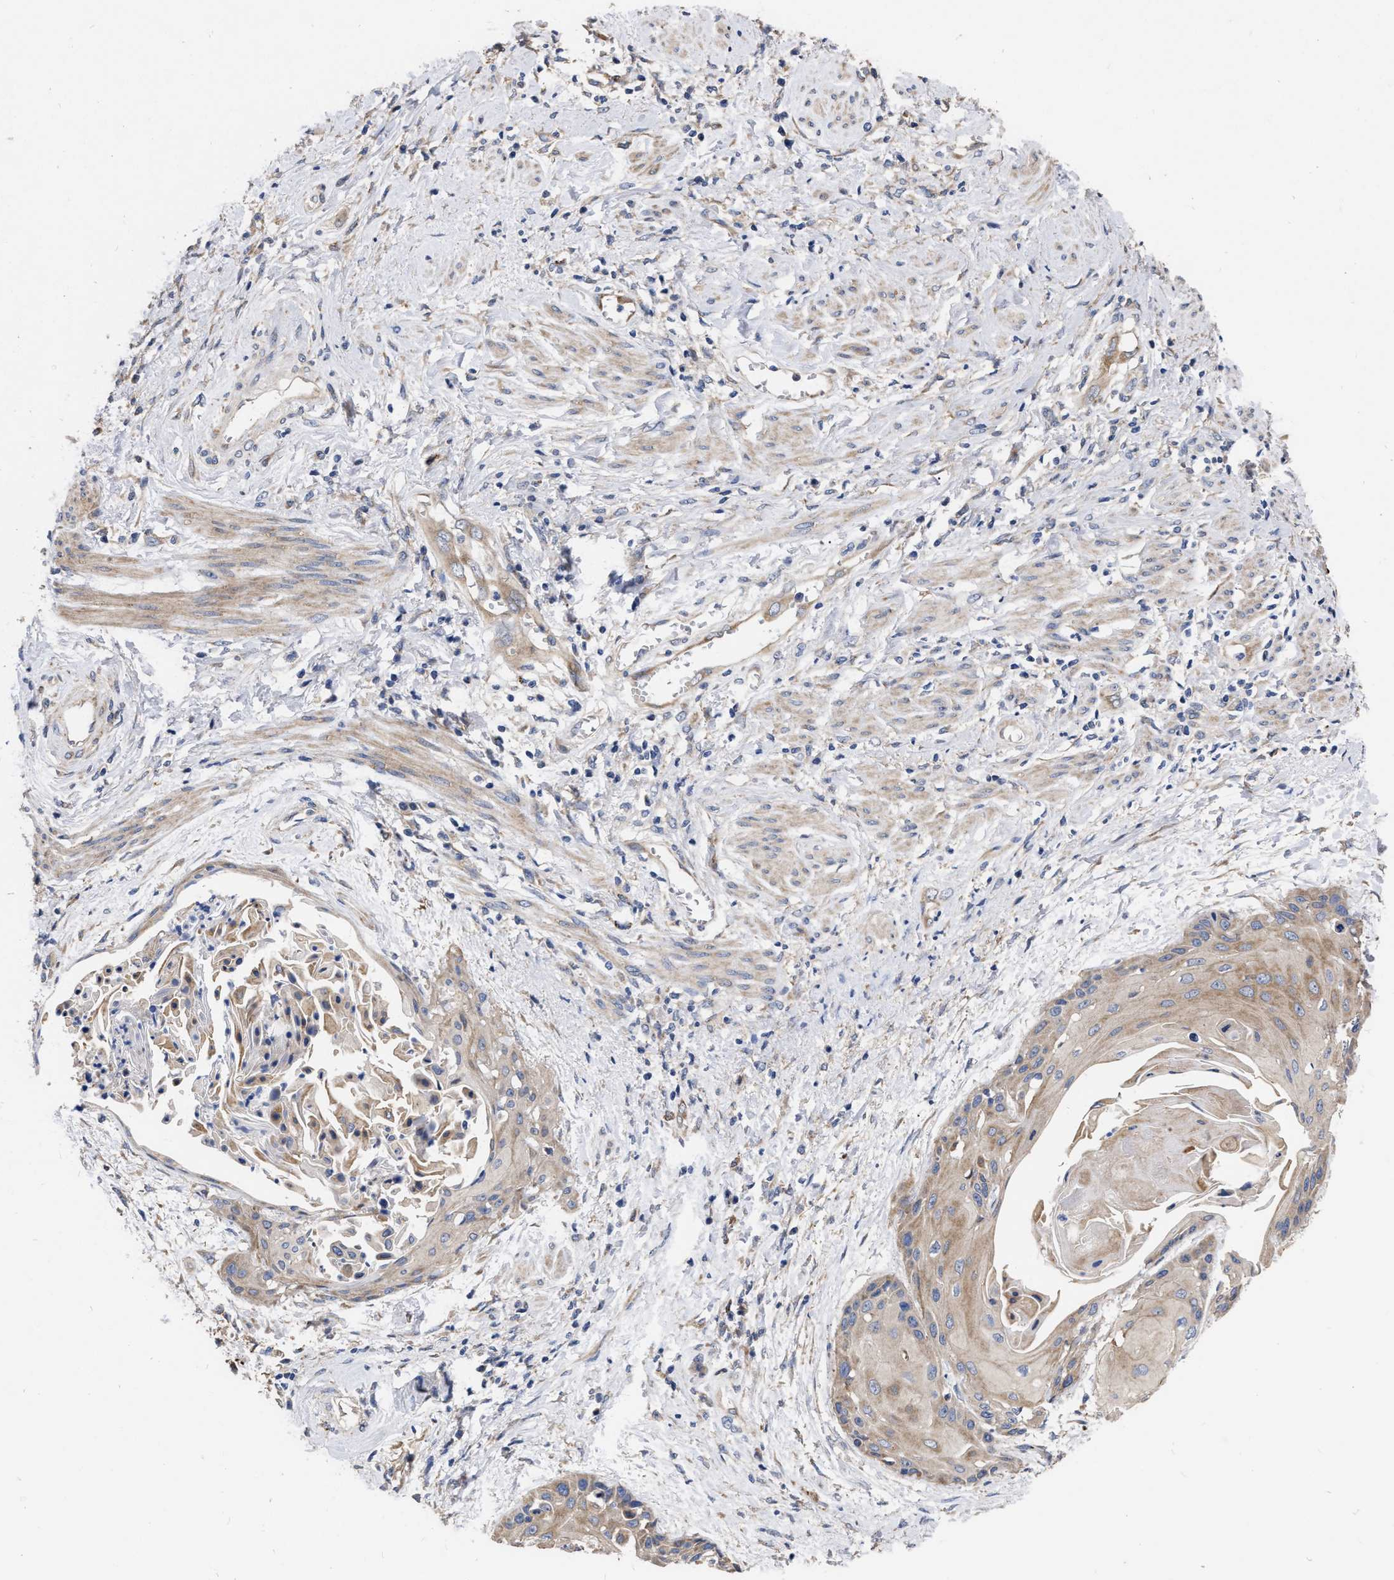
{"staining": {"intensity": "weak", "quantity": ">75%", "location": "cytoplasmic/membranous"}, "tissue": "cervical cancer", "cell_type": "Tumor cells", "image_type": "cancer", "snomed": [{"axis": "morphology", "description": "Squamous cell carcinoma, NOS"}, {"axis": "topography", "description": "Cervix"}], "caption": "Weak cytoplasmic/membranous expression for a protein is appreciated in about >75% of tumor cells of cervical cancer using immunohistochemistry (IHC).", "gene": "MLST8", "patient": {"sex": "female", "age": 57}}